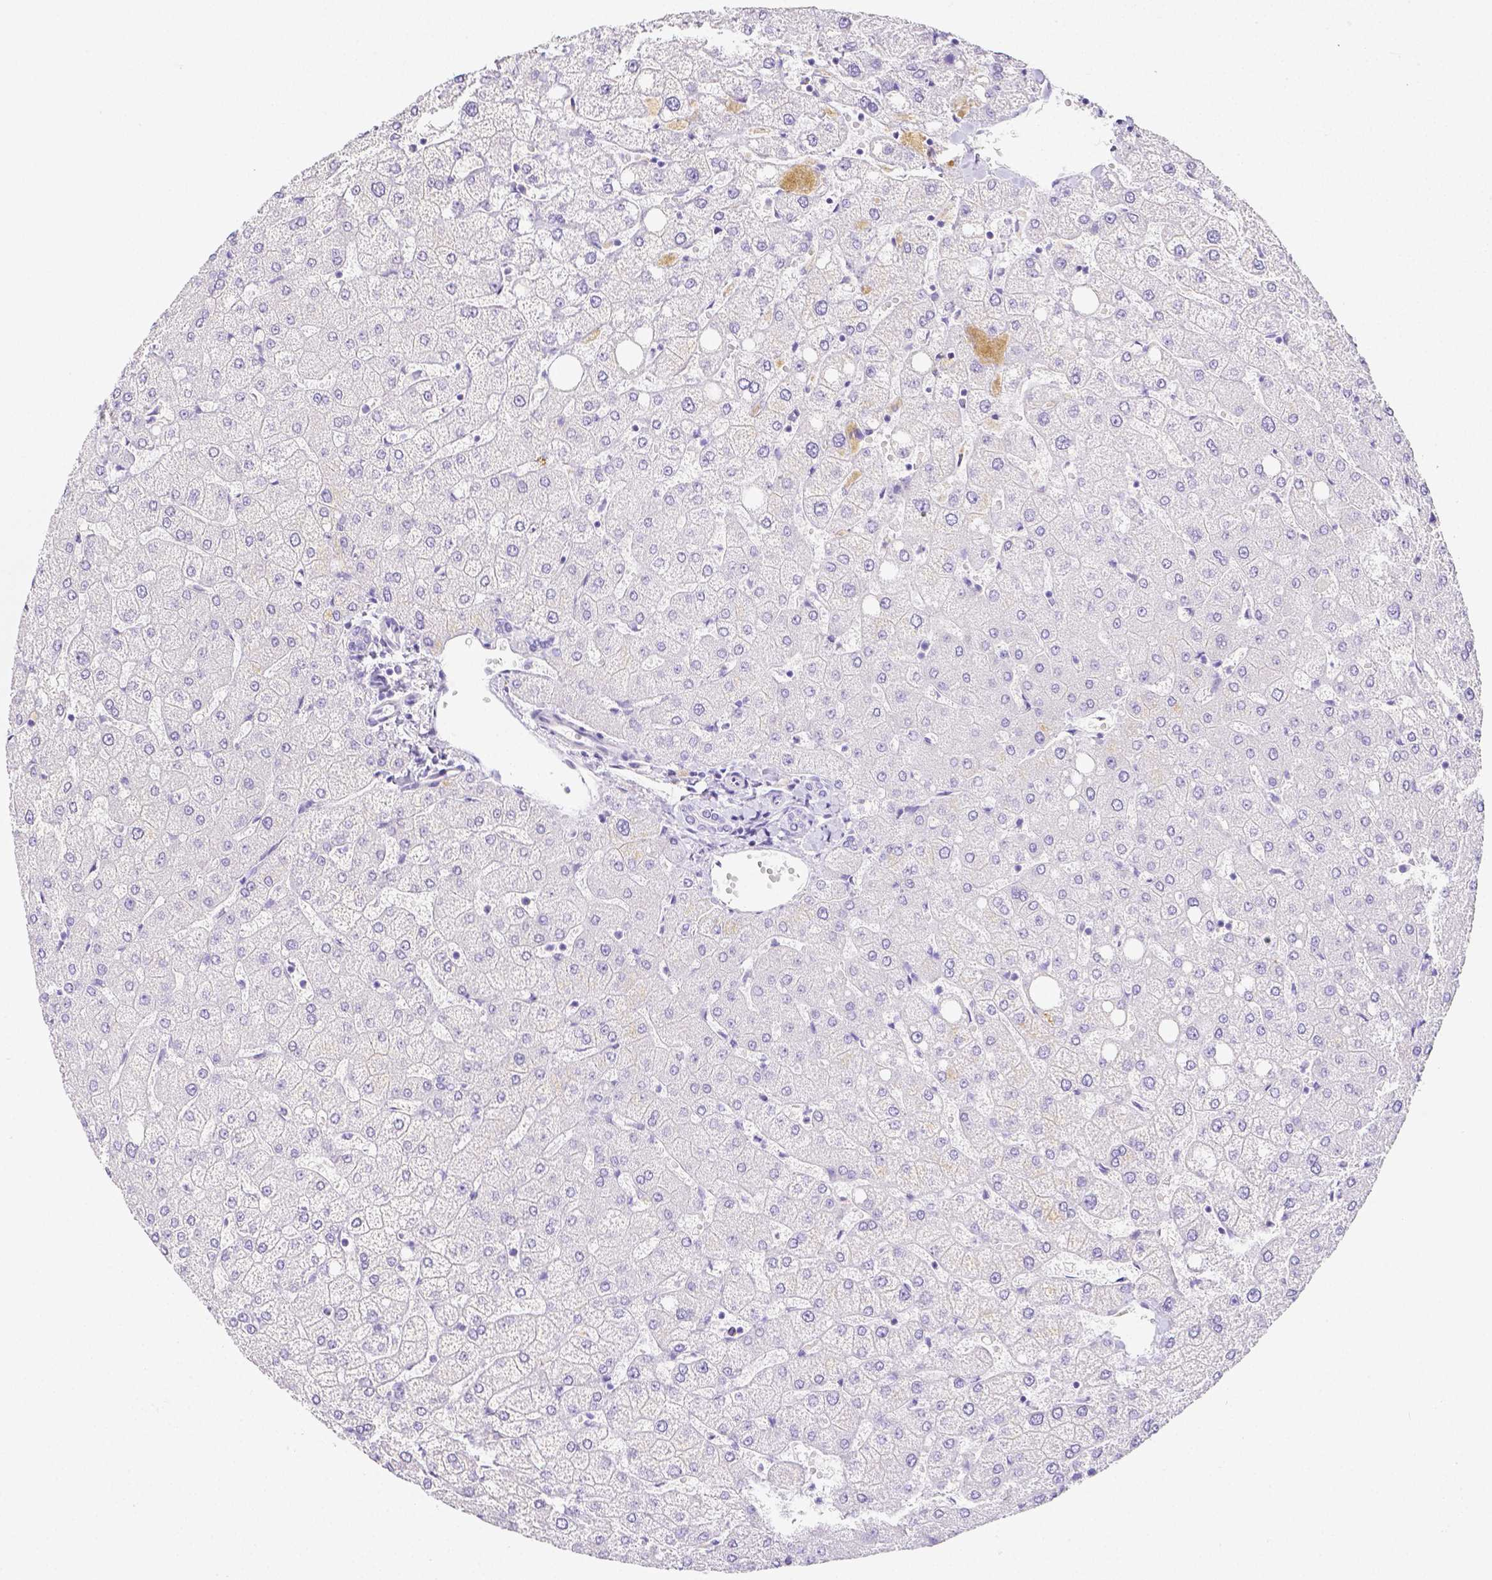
{"staining": {"intensity": "negative", "quantity": "none", "location": "none"}, "tissue": "liver", "cell_type": "Cholangiocytes", "image_type": "normal", "snomed": [{"axis": "morphology", "description": "Normal tissue, NOS"}, {"axis": "topography", "description": "Liver"}], "caption": "Immunohistochemistry (IHC) of normal human liver displays no positivity in cholangiocytes.", "gene": "ARHGAP36", "patient": {"sex": "female", "age": 54}}